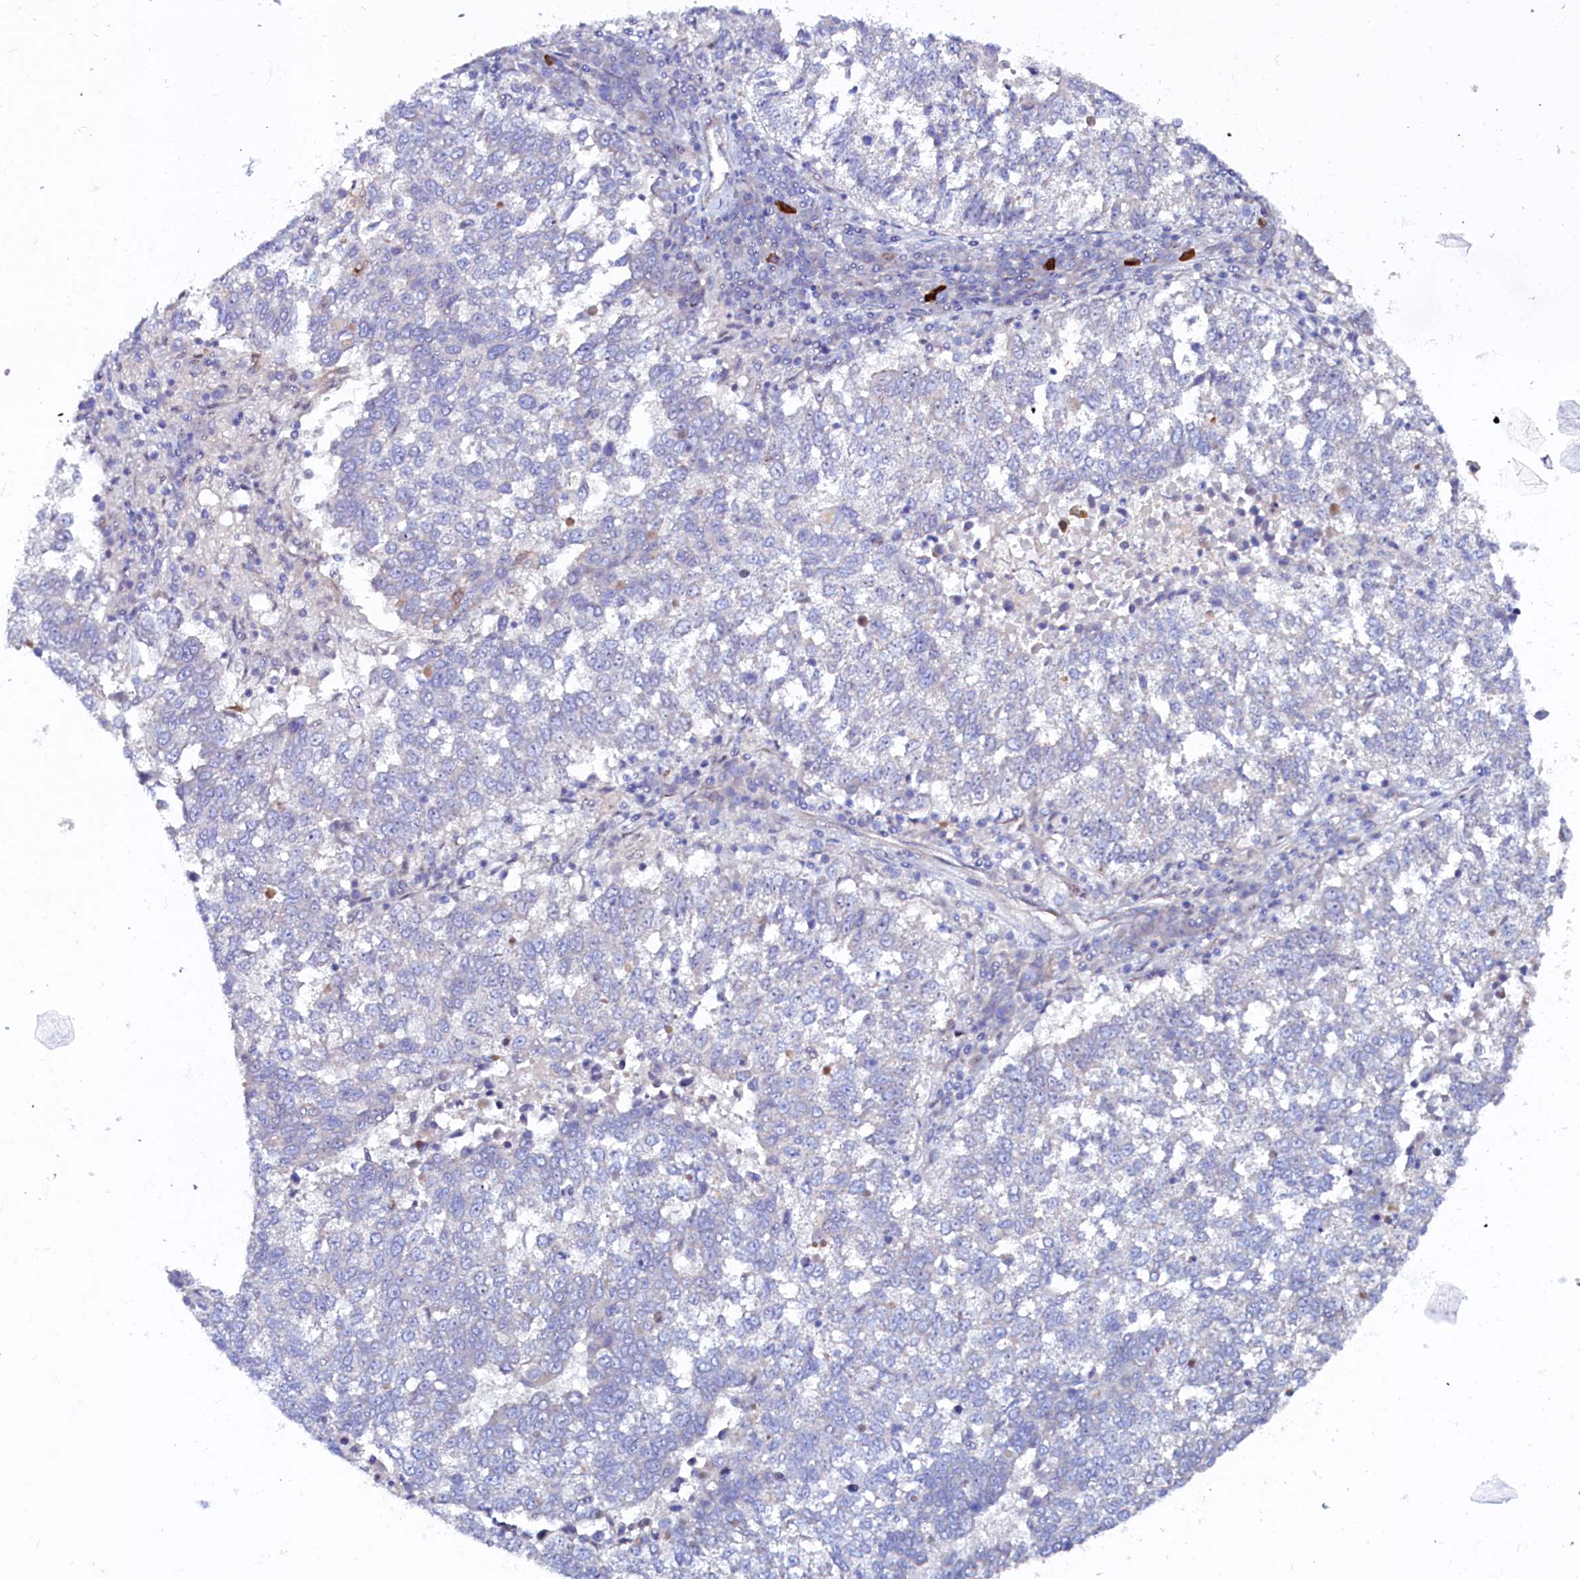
{"staining": {"intensity": "negative", "quantity": "none", "location": "none"}, "tissue": "lung cancer", "cell_type": "Tumor cells", "image_type": "cancer", "snomed": [{"axis": "morphology", "description": "Squamous cell carcinoma, NOS"}, {"axis": "topography", "description": "Lung"}], "caption": "This is an immunohistochemistry (IHC) micrograph of lung cancer. There is no positivity in tumor cells.", "gene": "ASTE1", "patient": {"sex": "male", "age": 73}}